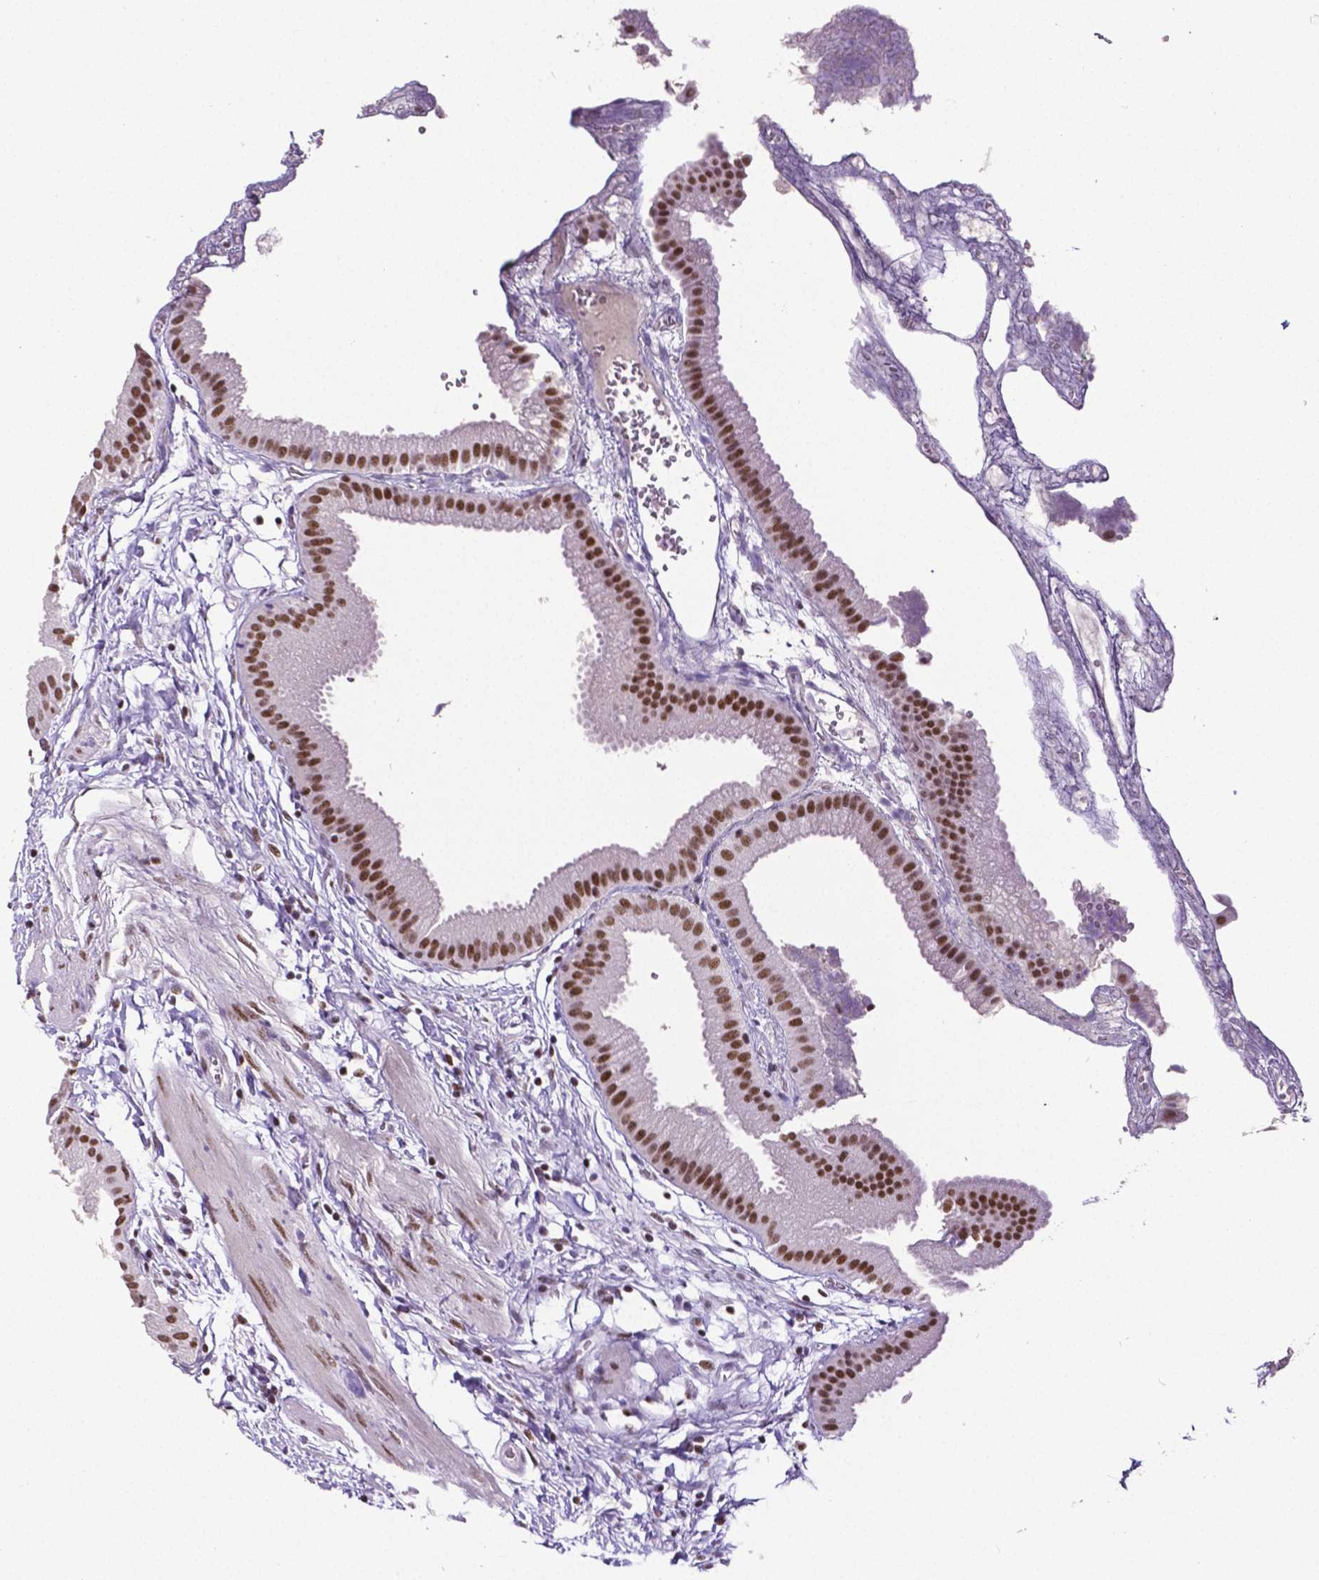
{"staining": {"intensity": "strong", "quantity": ">75%", "location": "nuclear"}, "tissue": "gallbladder", "cell_type": "Glandular cells", "image_type": "normal", "snomed": [{"axis": "morphology", "description": "Normal tissue, NOS"}, {"axis": "topography", "description": "Gallbladder"}], "caption": "Gallbladder stained with DAB IHC exhibits high levels of strong nuclear staining in approximately >75% of glandular cells.", "gene": "REST", "patient": {"sex": "female", "age": 63}}